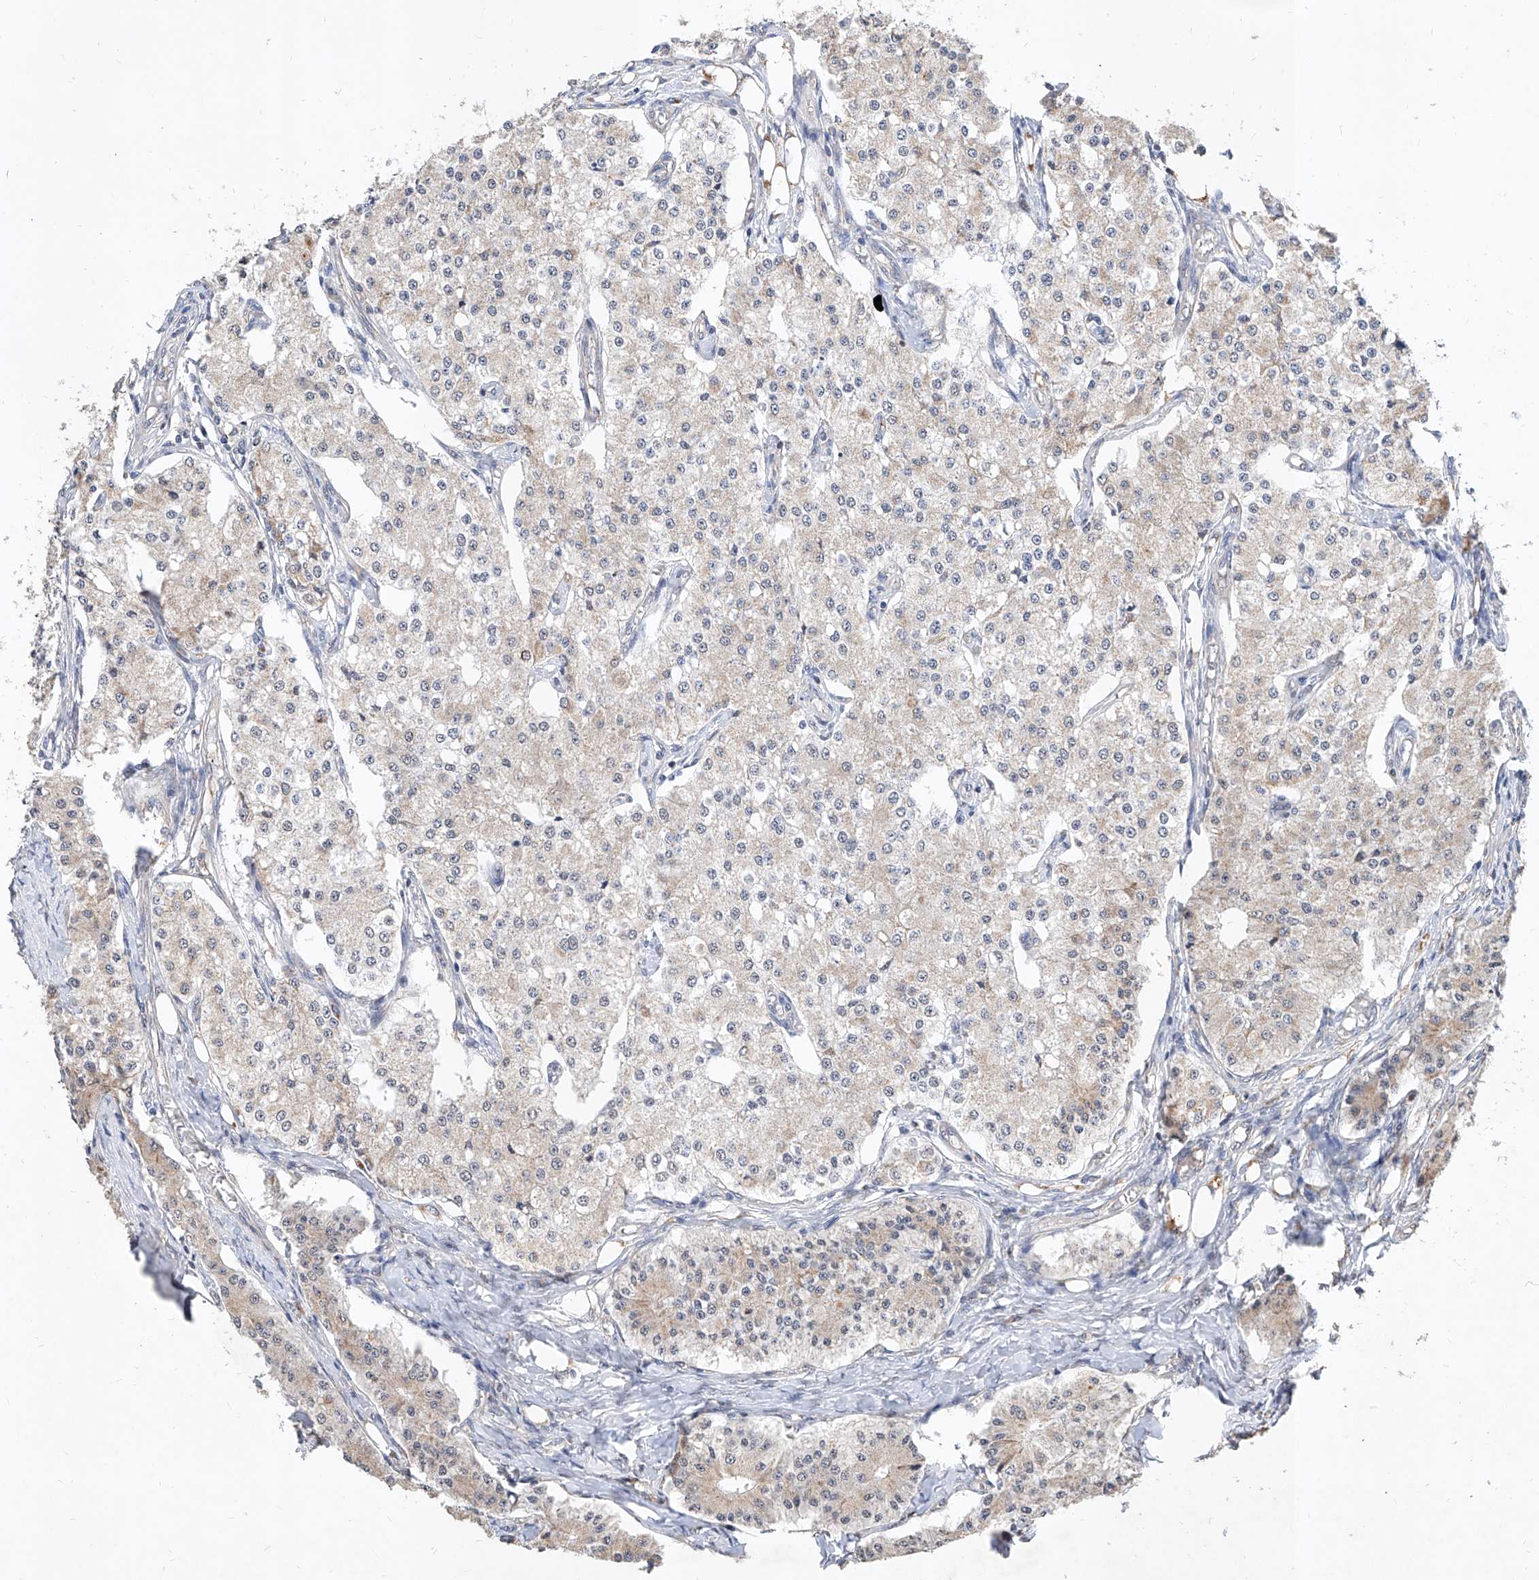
{"staining": {"intensity": "negative", "quantity": "none", "location": "none"}, "tissue": "carcinoid", "cell_type": "Tumor cells", "image_type": "cancer", "snomed": [{"axis": "morphology", "description": "Carcinoid, malignant, NOS"}, {"axis": "topography", "description": "Colon"}], "caption": "Immunohistochemical staining of human carcinoid displays no significant positivity in tumor cells.", "gene": "MFSD4B", "patient": {"sex": "female", "age": 52}}